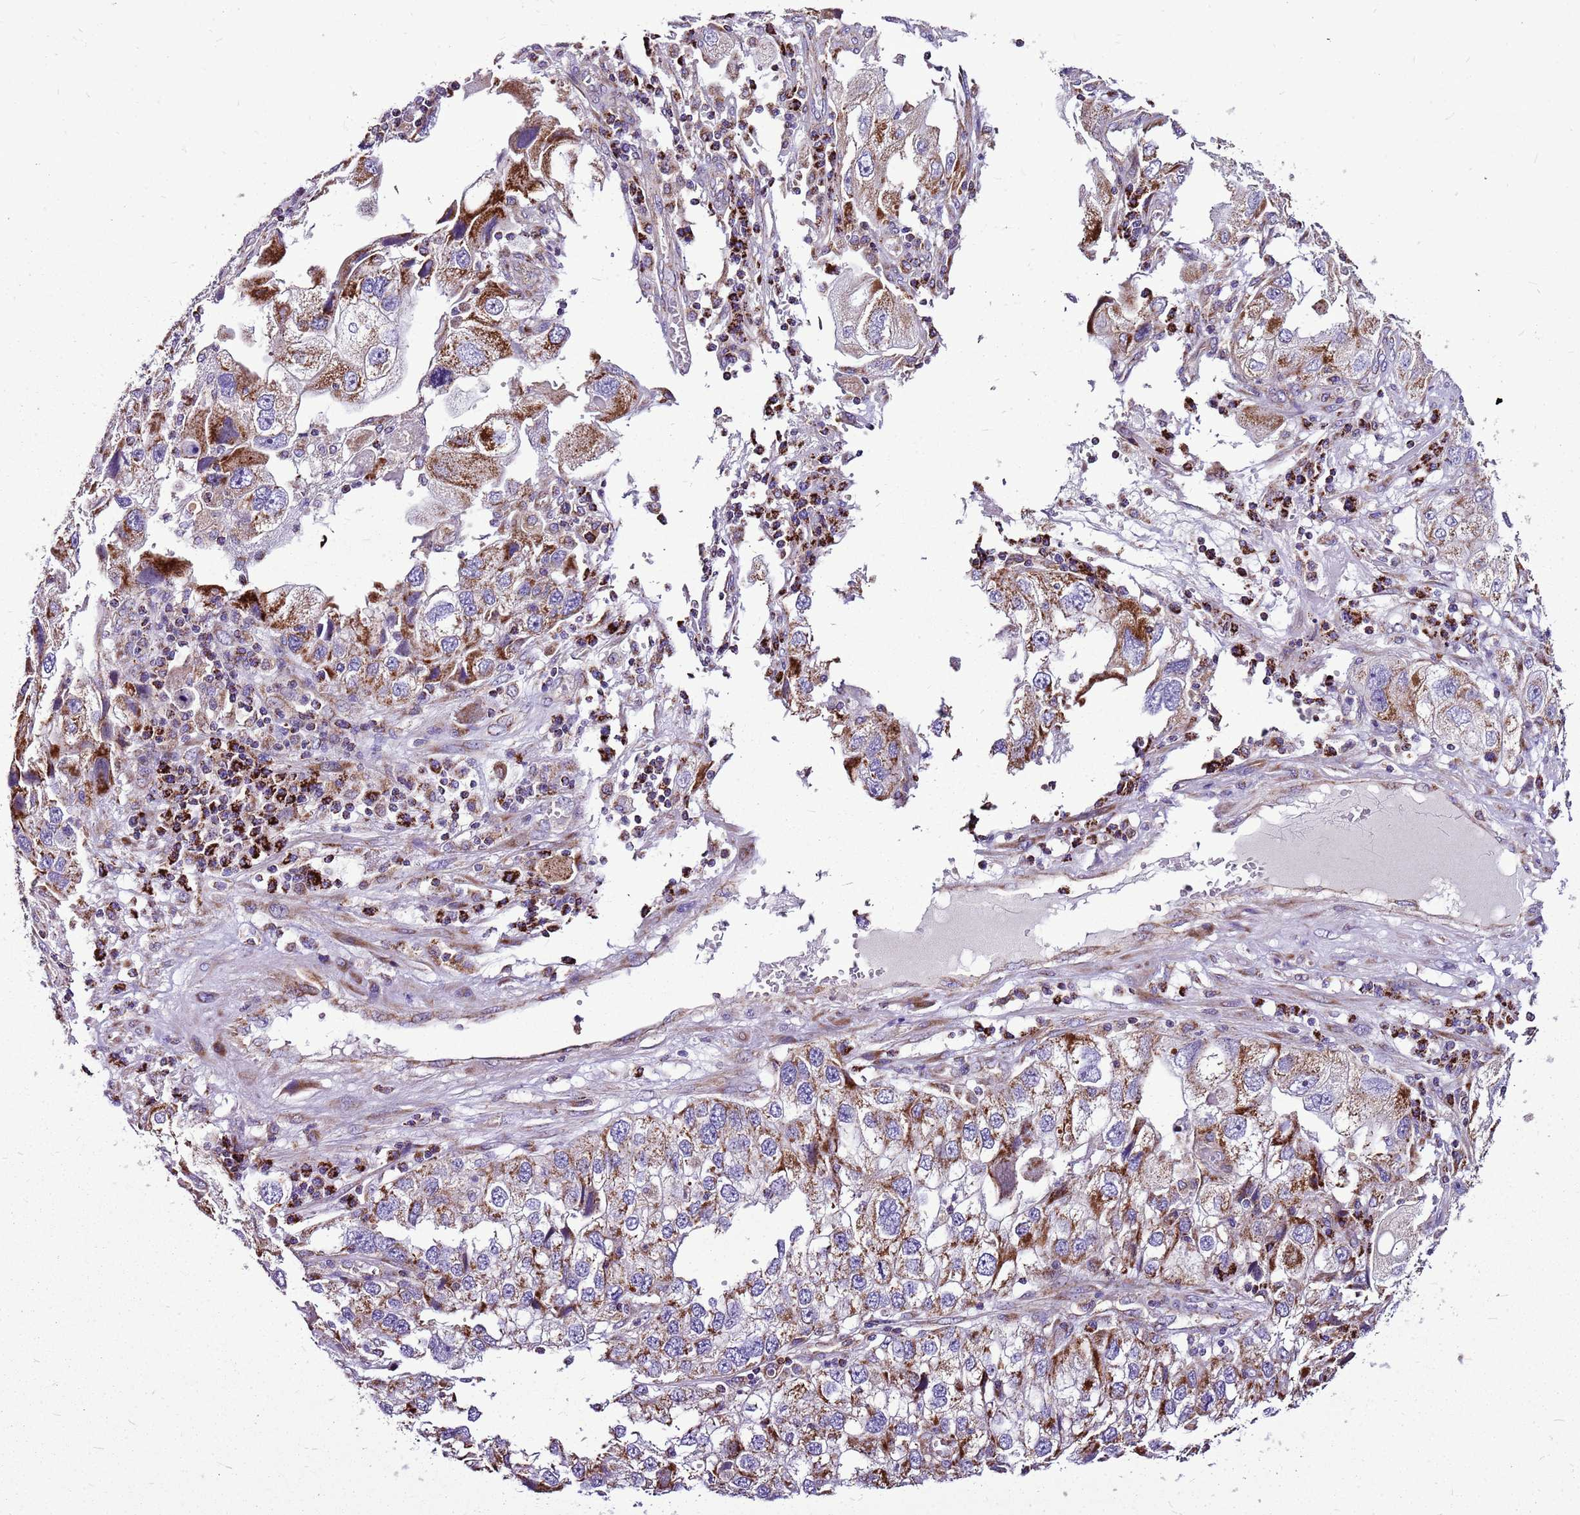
{"staining": {"intensity": "moderate", "quantity": ">75%", "location": "cytoplasmic/membranous"}, "tissue": "endometrial cancer", "cell_type": "Tumor cells", "image_type": "cancer", "snomed": [{"axis": "morphology", "description": "Adenocarcinoma, NOS"}, {"axis": "topography", "description": "Endometrium"}], "caption": "Immunohistochemical staining of human endometrial cancer (adenocarcinoma) demonstrates moderate cytoplasmic/membranous protein staining in about >75% of tumor cells.", "gene": "GCDH", "patient": {"sex": "female", "age": 49}}